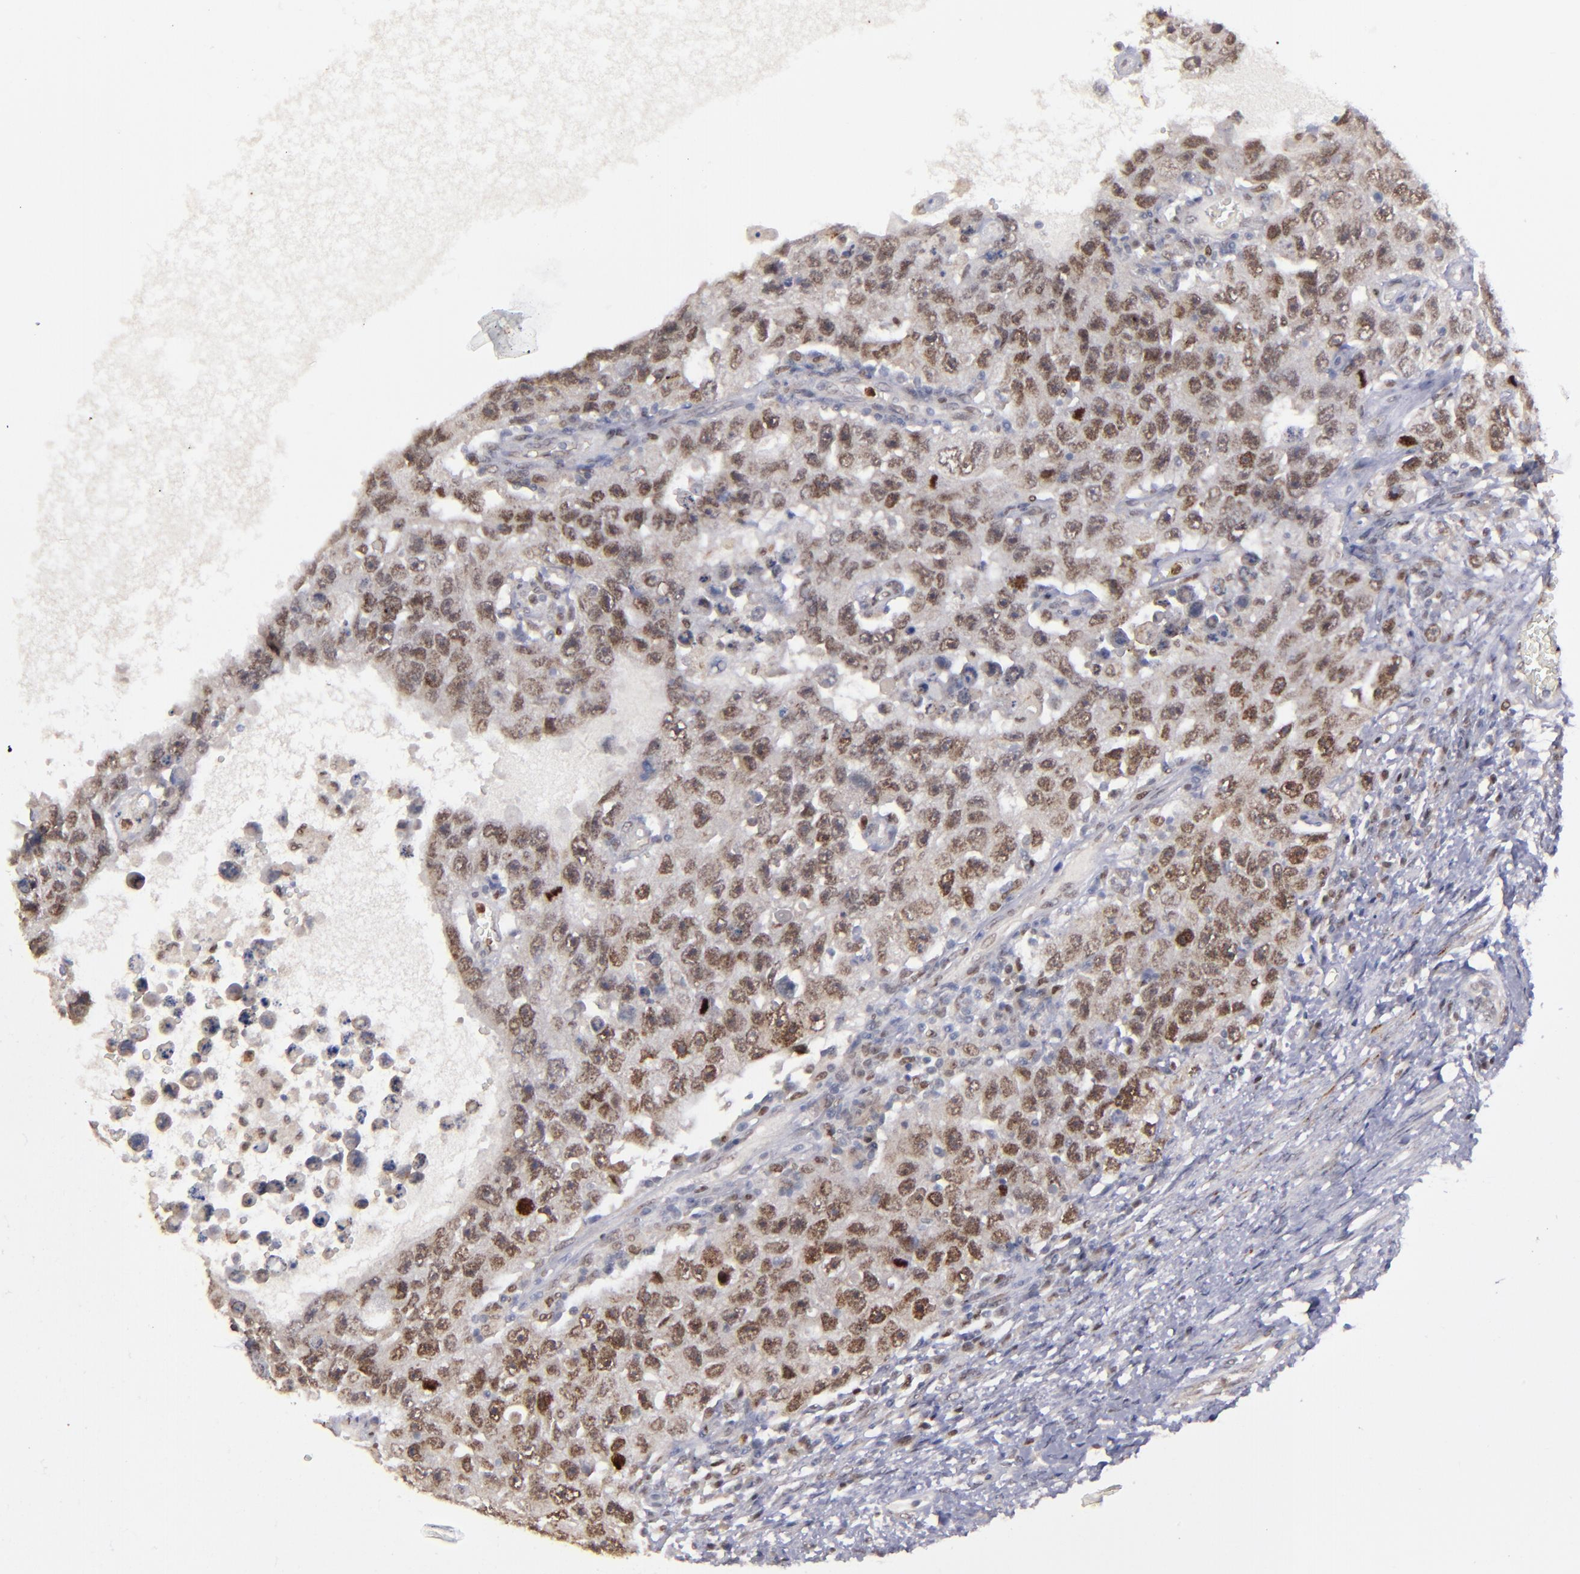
{"staining": {"intensity": "strong", "quantity": ">75%", "location": "nuclear"}, "tissue": "testis cancer", "cell_type": "Tumor cells", "image_type": "cancer", "snomed": [{"axis": "morphology", "description": "Carcinoma, Embryonal, NOS"}, {"axis": "topography", "description": "Testis"}], "caption": "Strong nuclear protein expression is present in about >75% of tumor cells in testis embryonal carcinoma.", "gene": "RREB1", "patient": {"sex": "male", "age": 26}}